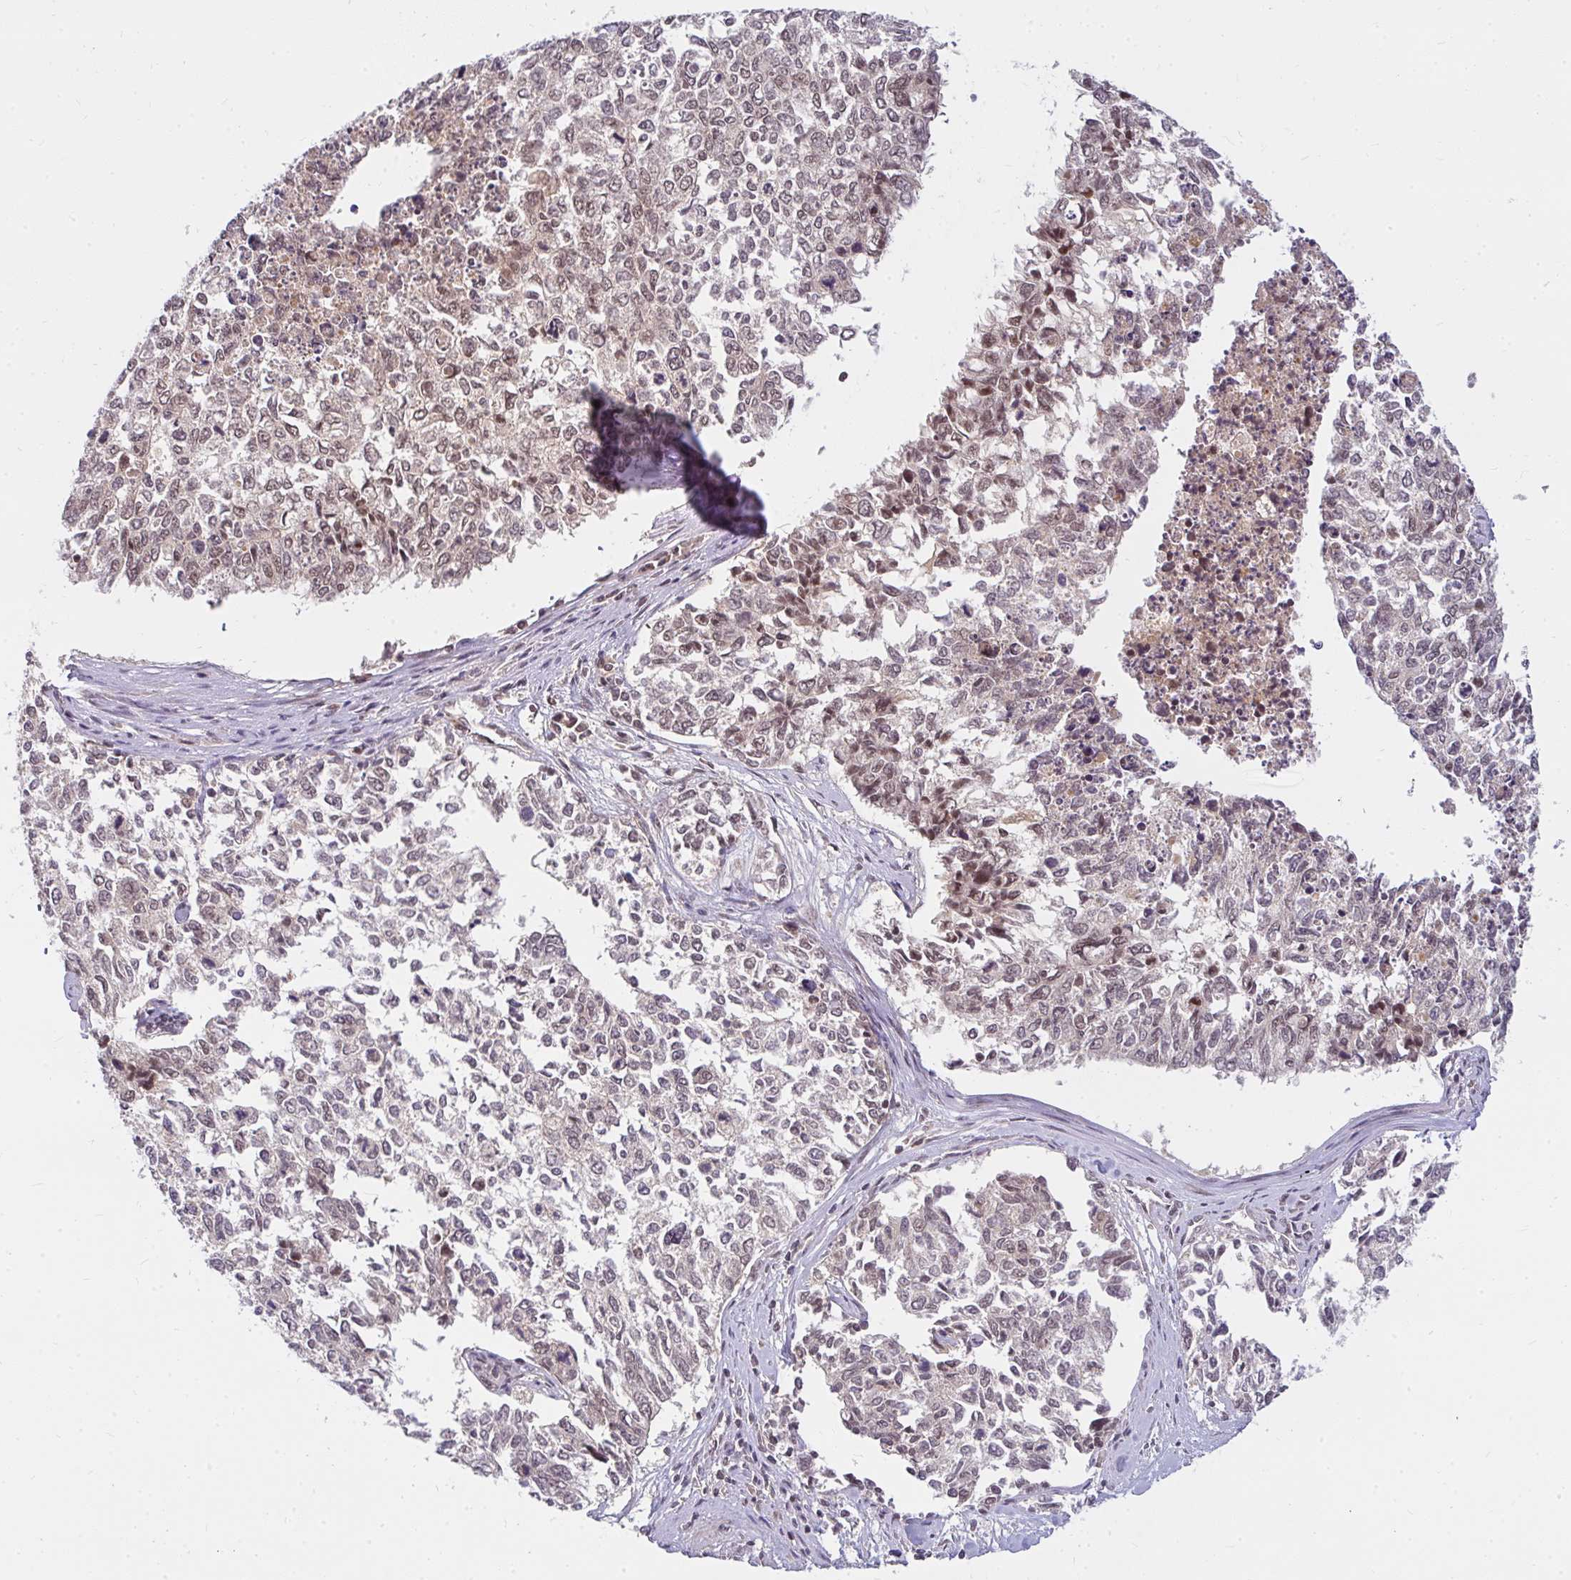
{"staining": {"intensity": "weak", "quantity": "<25%", "location": "nuclear"}, "tissue": "cervical cancer", "cell_type": "Tumor cells", "image_type": "cancer", "snomed": [{"axis": "morphology", "description": "Adenocarcinoma, NOS"}, {"axis": "topography", "description": "Cervix"}], "caption": "IHC photomicrograph of neoplastic tissue: human cervical cancer (adenocarcinoma) stained with DAB (3,3'-diaminobenzidine) exhibits no significant protein staining in tumor cells.", "gene": "GTF3C6", "patient": {"sex": "female", "age": 63}}